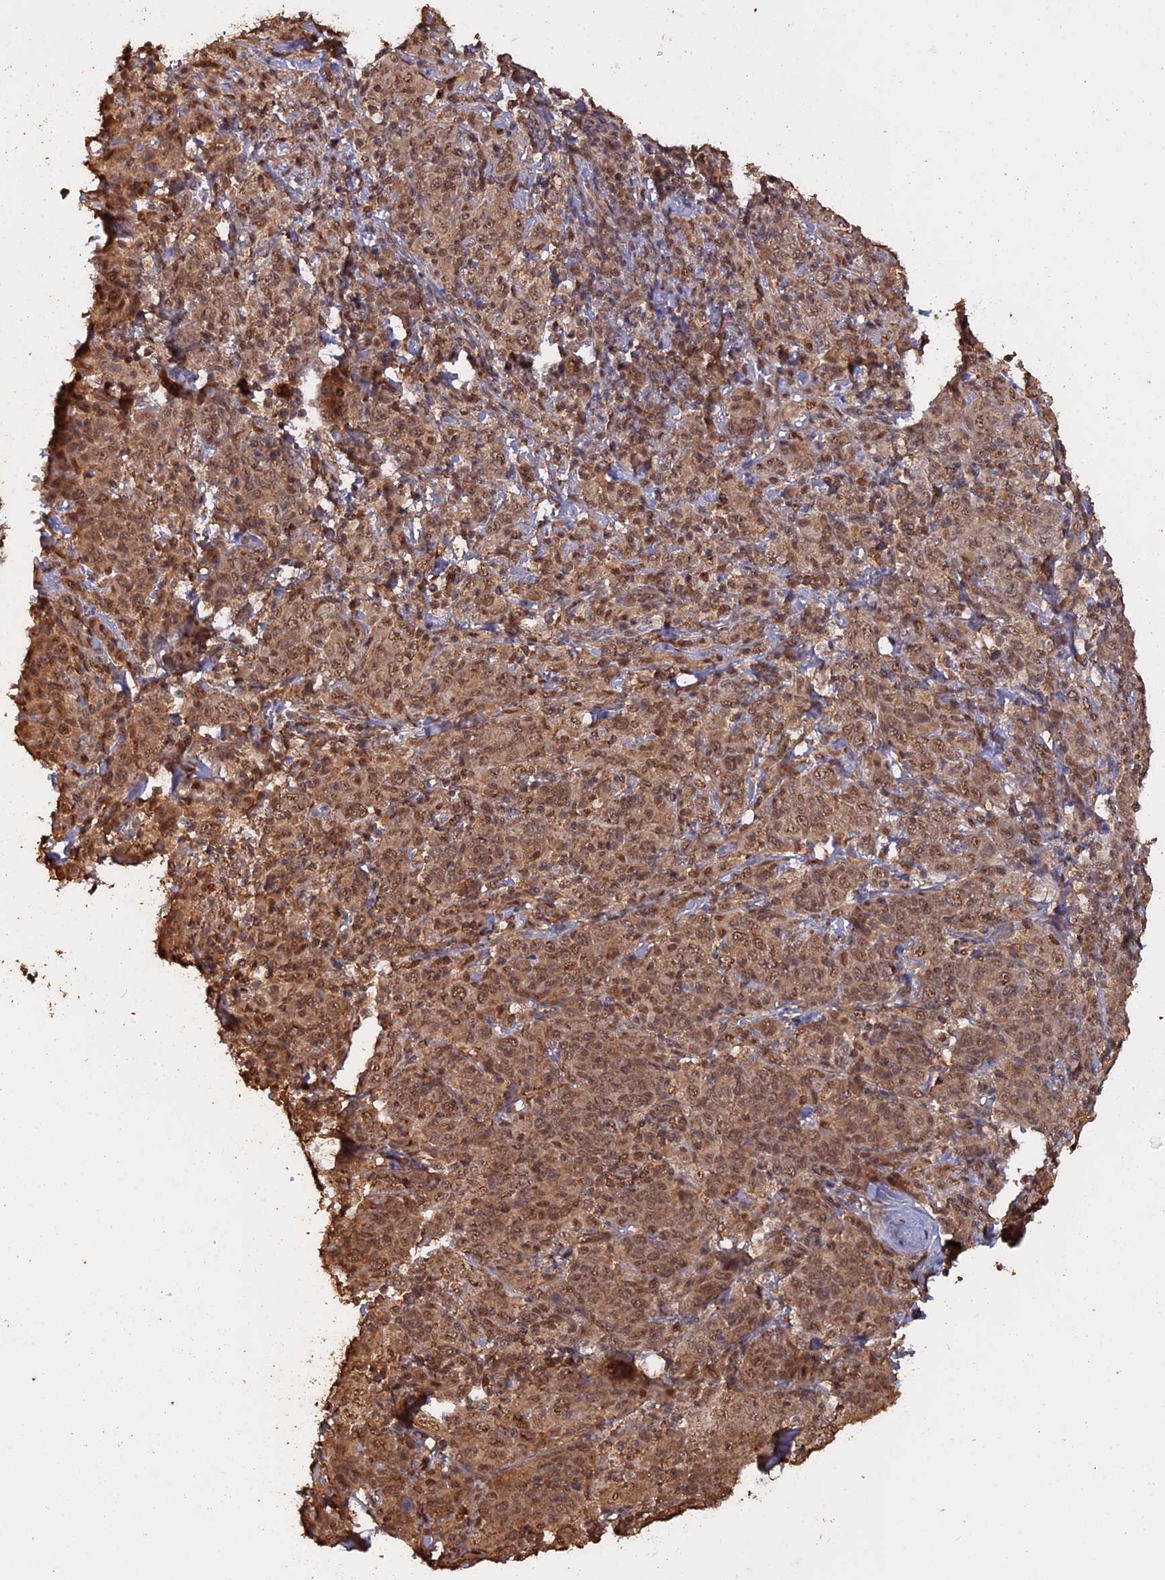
{"staining": {"intensity": "moderate", "quantity": ">75%", "location": "nuclear"}, "tissue": "cervical cancer", "cell_type": "Tumor cells", "image_type": "cancer", "snomed": [{"axis": "morphology", "description": "Squamous cell carcinoma, NOS"}, {"axis": "topography", "description": "Cervix"}], "caption": "IHC image of neoplastic tissue: human cervical cancer (squamous cell carcinoma) stained using IHC demonstrates medium levels of moderate protein expression localized specifically in the nuclear of tumor cells, appearing as a nuclear brown color.", "gene": "PSMC6", "patient": {"sex": "female", "age": 67}}